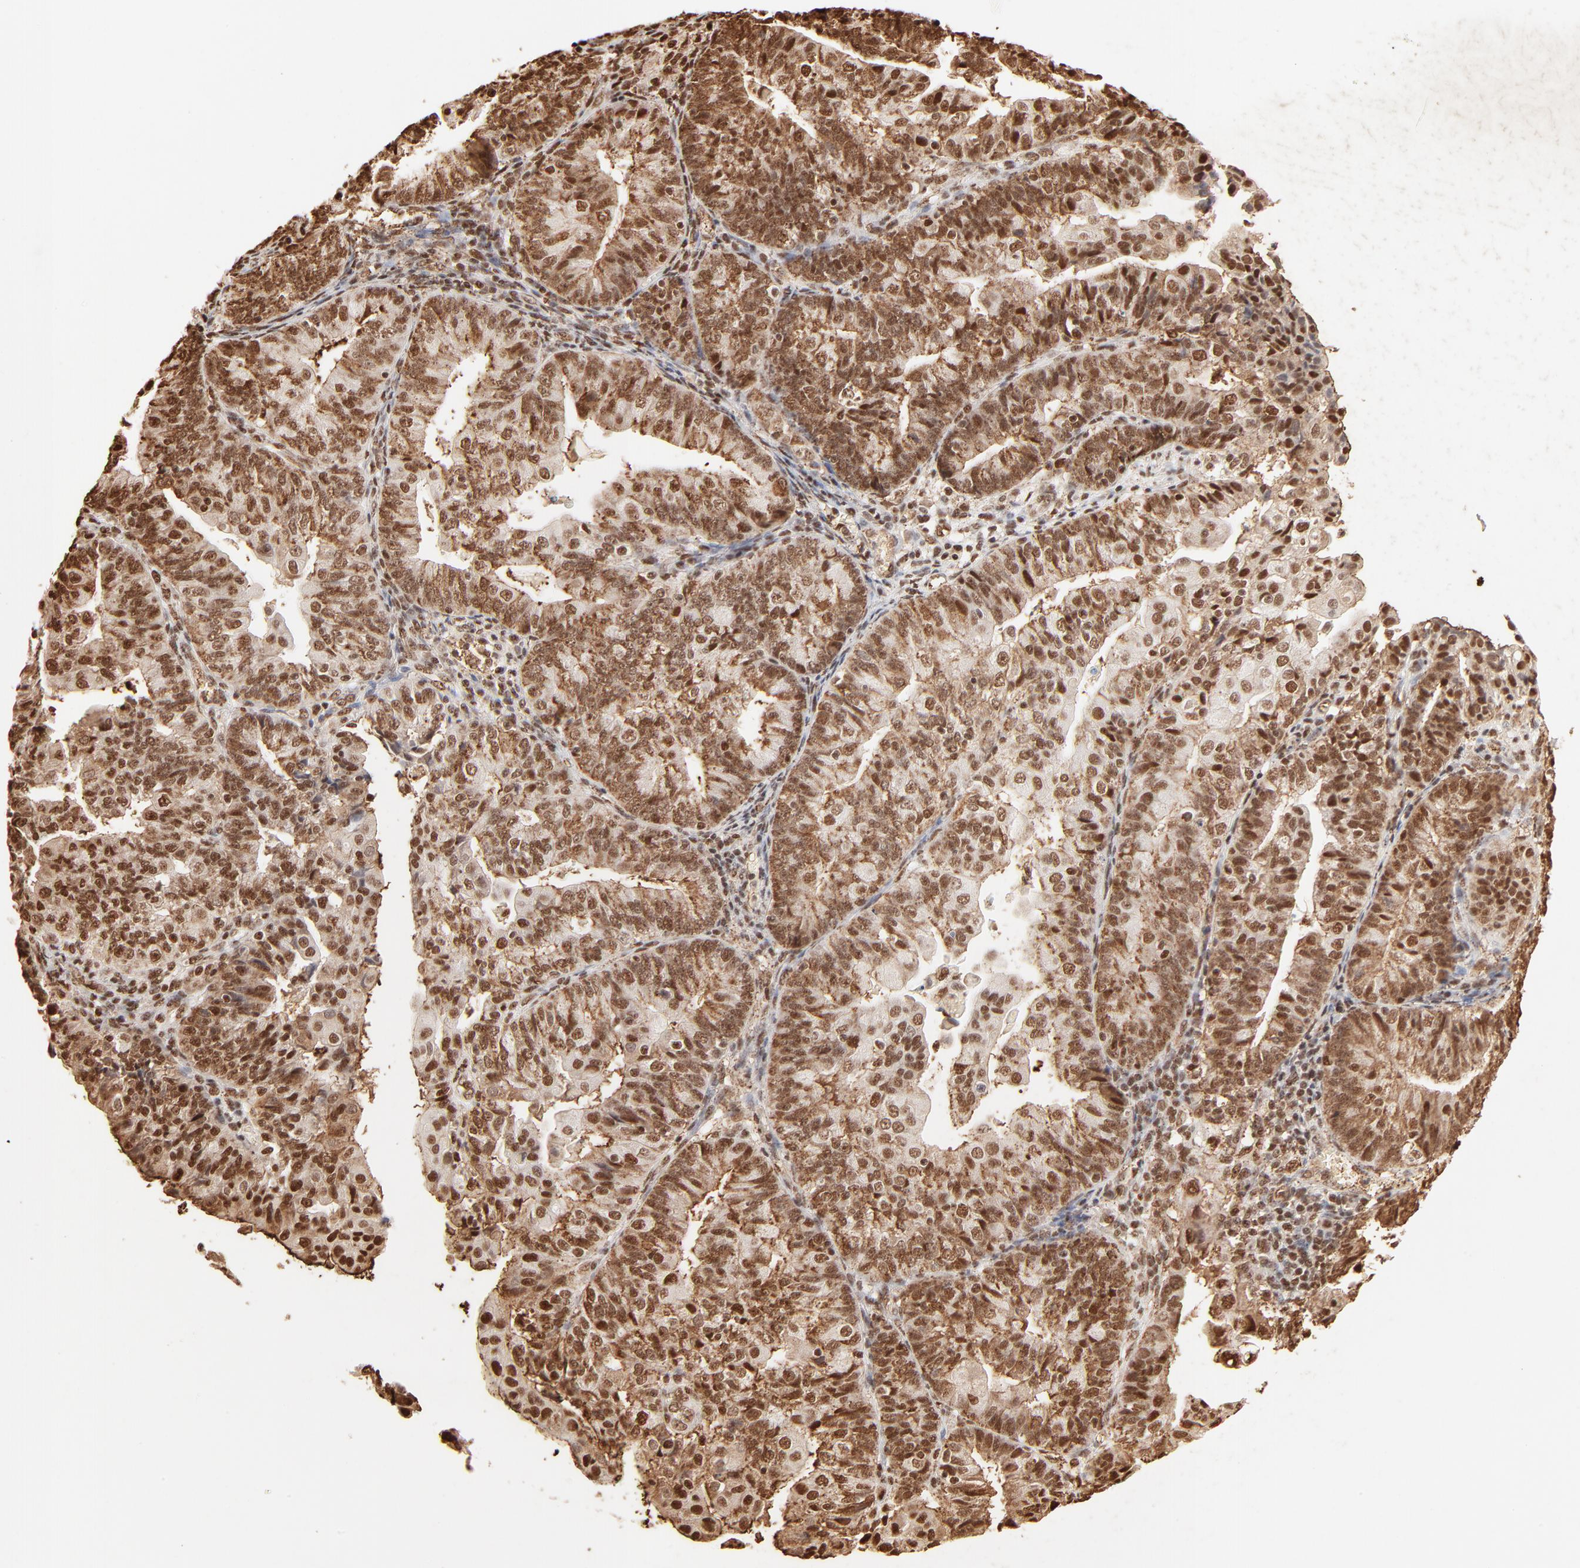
{"staining": {"intensity": "strong", "quantity": ">75%", "location": "cytoplasmic/membranous,nuclear"}, "tissue": "endometrial cancer", "cell_type": "Tumor cells", "image_type": "cancer", "snomed": [{"axis": "morphology", "description": "Adenocarcinoma, NOS"}, {"axis": "topography", "description": "Endometrium"}], "caption": "Endometrial adenocarcinoma tissue displays strong cytoplasmic/membranous and nuclear staining in approximately >75% of tumor cells, visualized by immunohistochemistry. The staining is performed using DAB (3,3'-diaminobenzidine) brown chromogen to label protein expression. The nuclei are counter-stained blue using hematoxylin.", "gene": "FAM50A", "patient": {"sex": "female", "age": 56}}